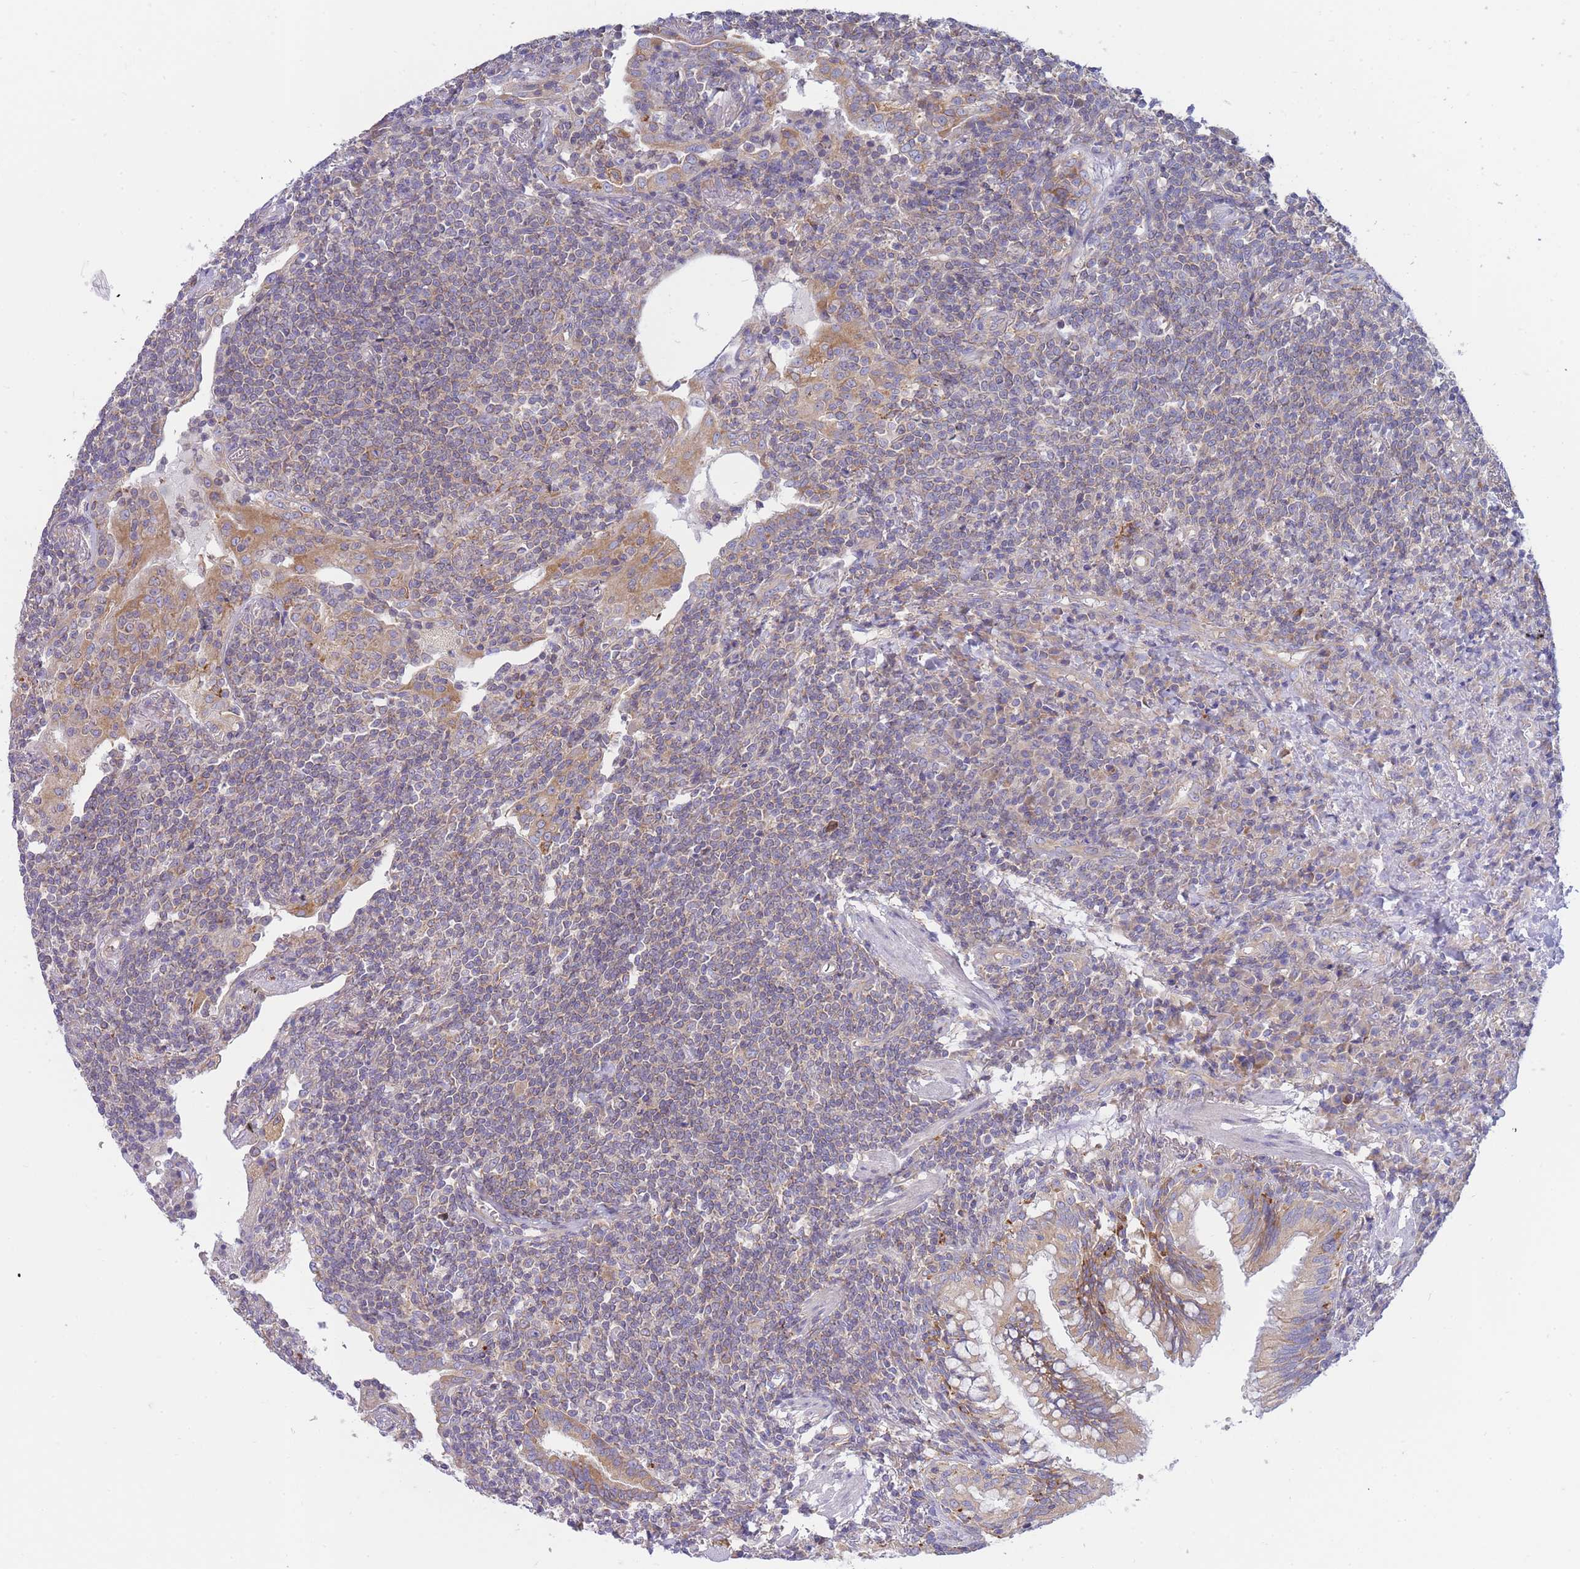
{"staining": {"intensity": "negative", "quantity": "none", "location": "none"}, "tissue": "lymphoma", "cell_type": "Tumor cells", "image_type": "cancer", "snomed": [{"axis": "morphology", "description": "Malignant lymphoma, non-Hodgkin's type, Low grade"}, {"axis": "topography", "description": "Lung"}], "caption": "This is an immunohistochemistry (IHC) photomicrograph of lymphoma. There is no positivity in tumor cells.", "gene": "SH2B2", "patient": {"sex": "female", "age": 71}}